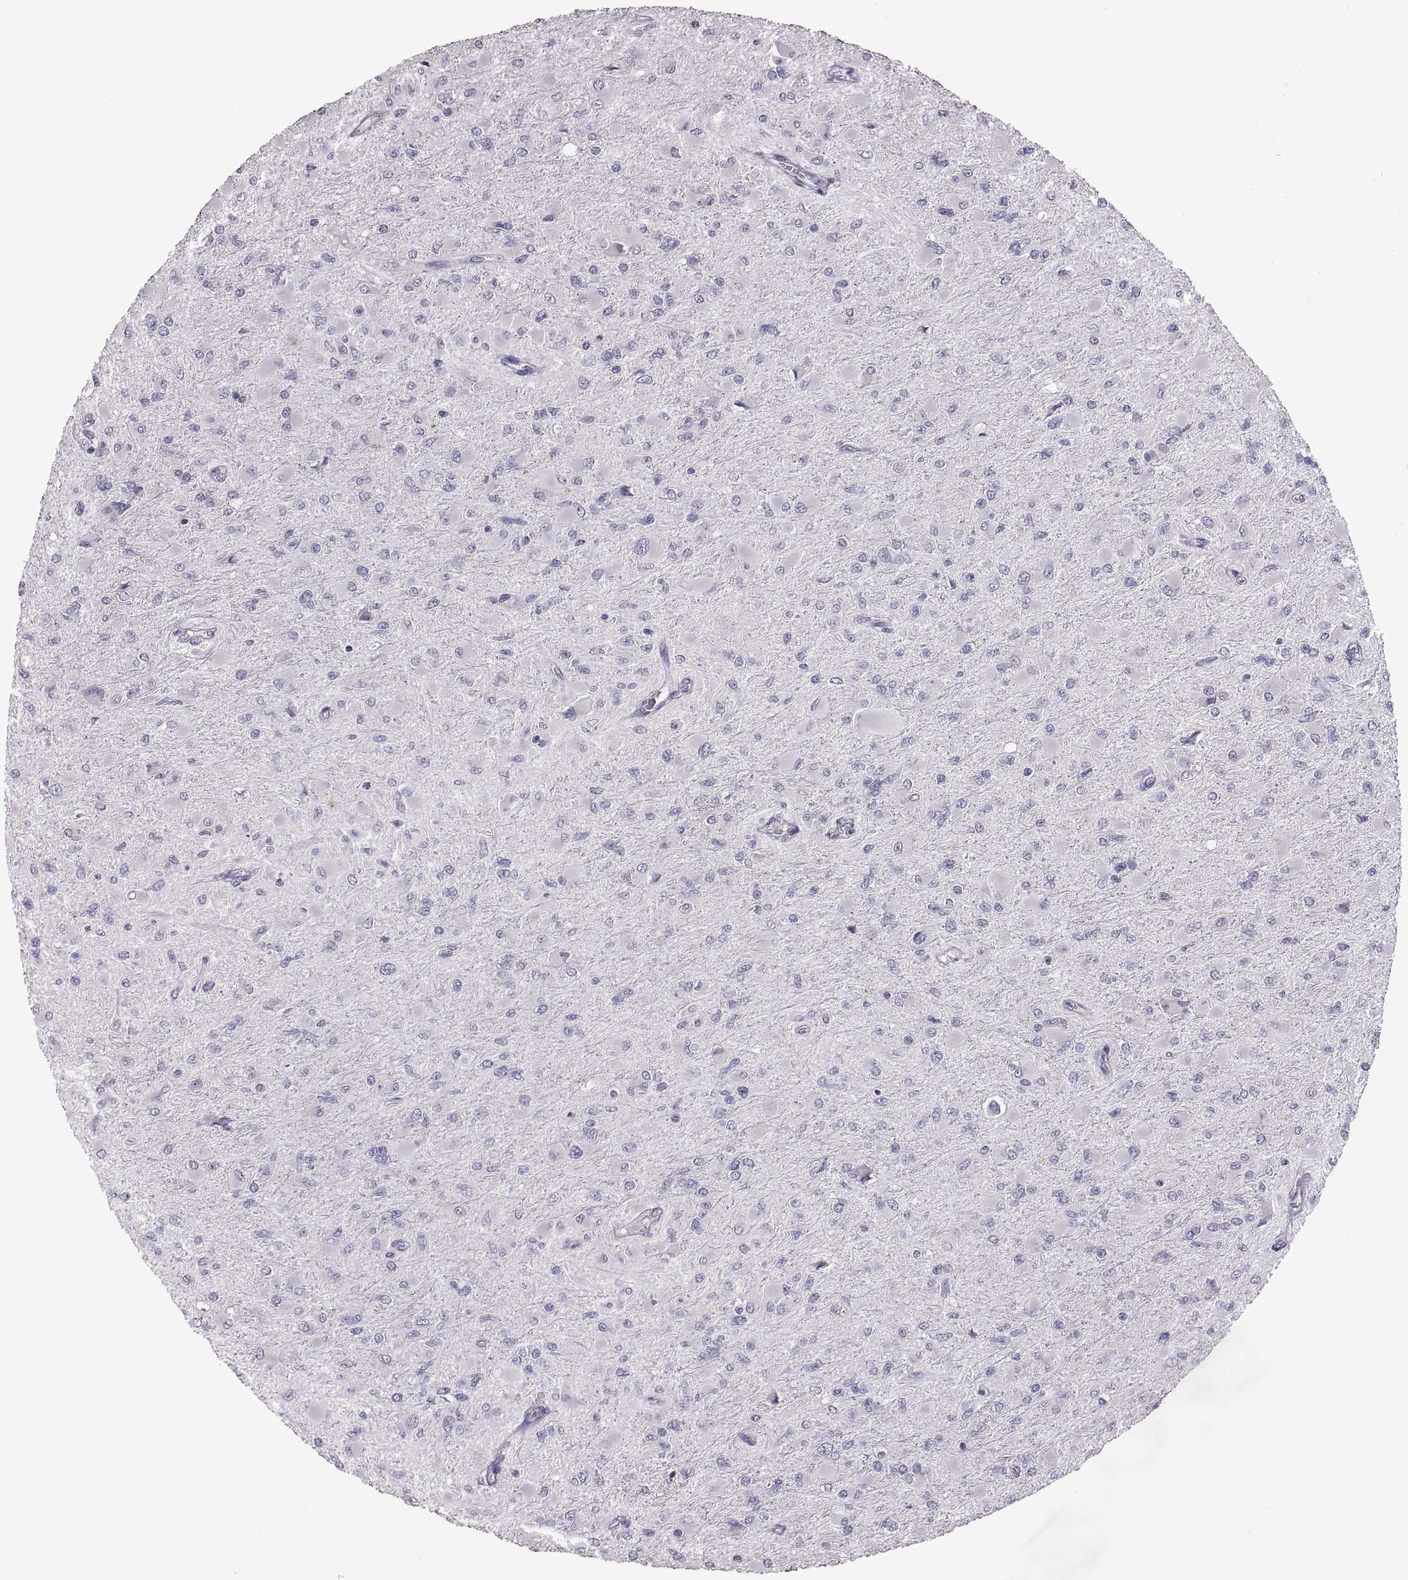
{"staining": {"intensity": "negative", "quantity": "none", "location": "none"}, "tissue": "glioma", "cell_type": "Tumor cells", "image_type": "cancer", "snomed": [{"axis": "morphology", "description": "Glioma, malignant, High grade"}, {"axis": "topography", "description": "Cerebral cortex"}], "caption": "Tumor cells are negative for protein expression in human malignant high-grade glioma.", "gene": "DEFB136", "patient": {"sex": "female", "age": 36}}